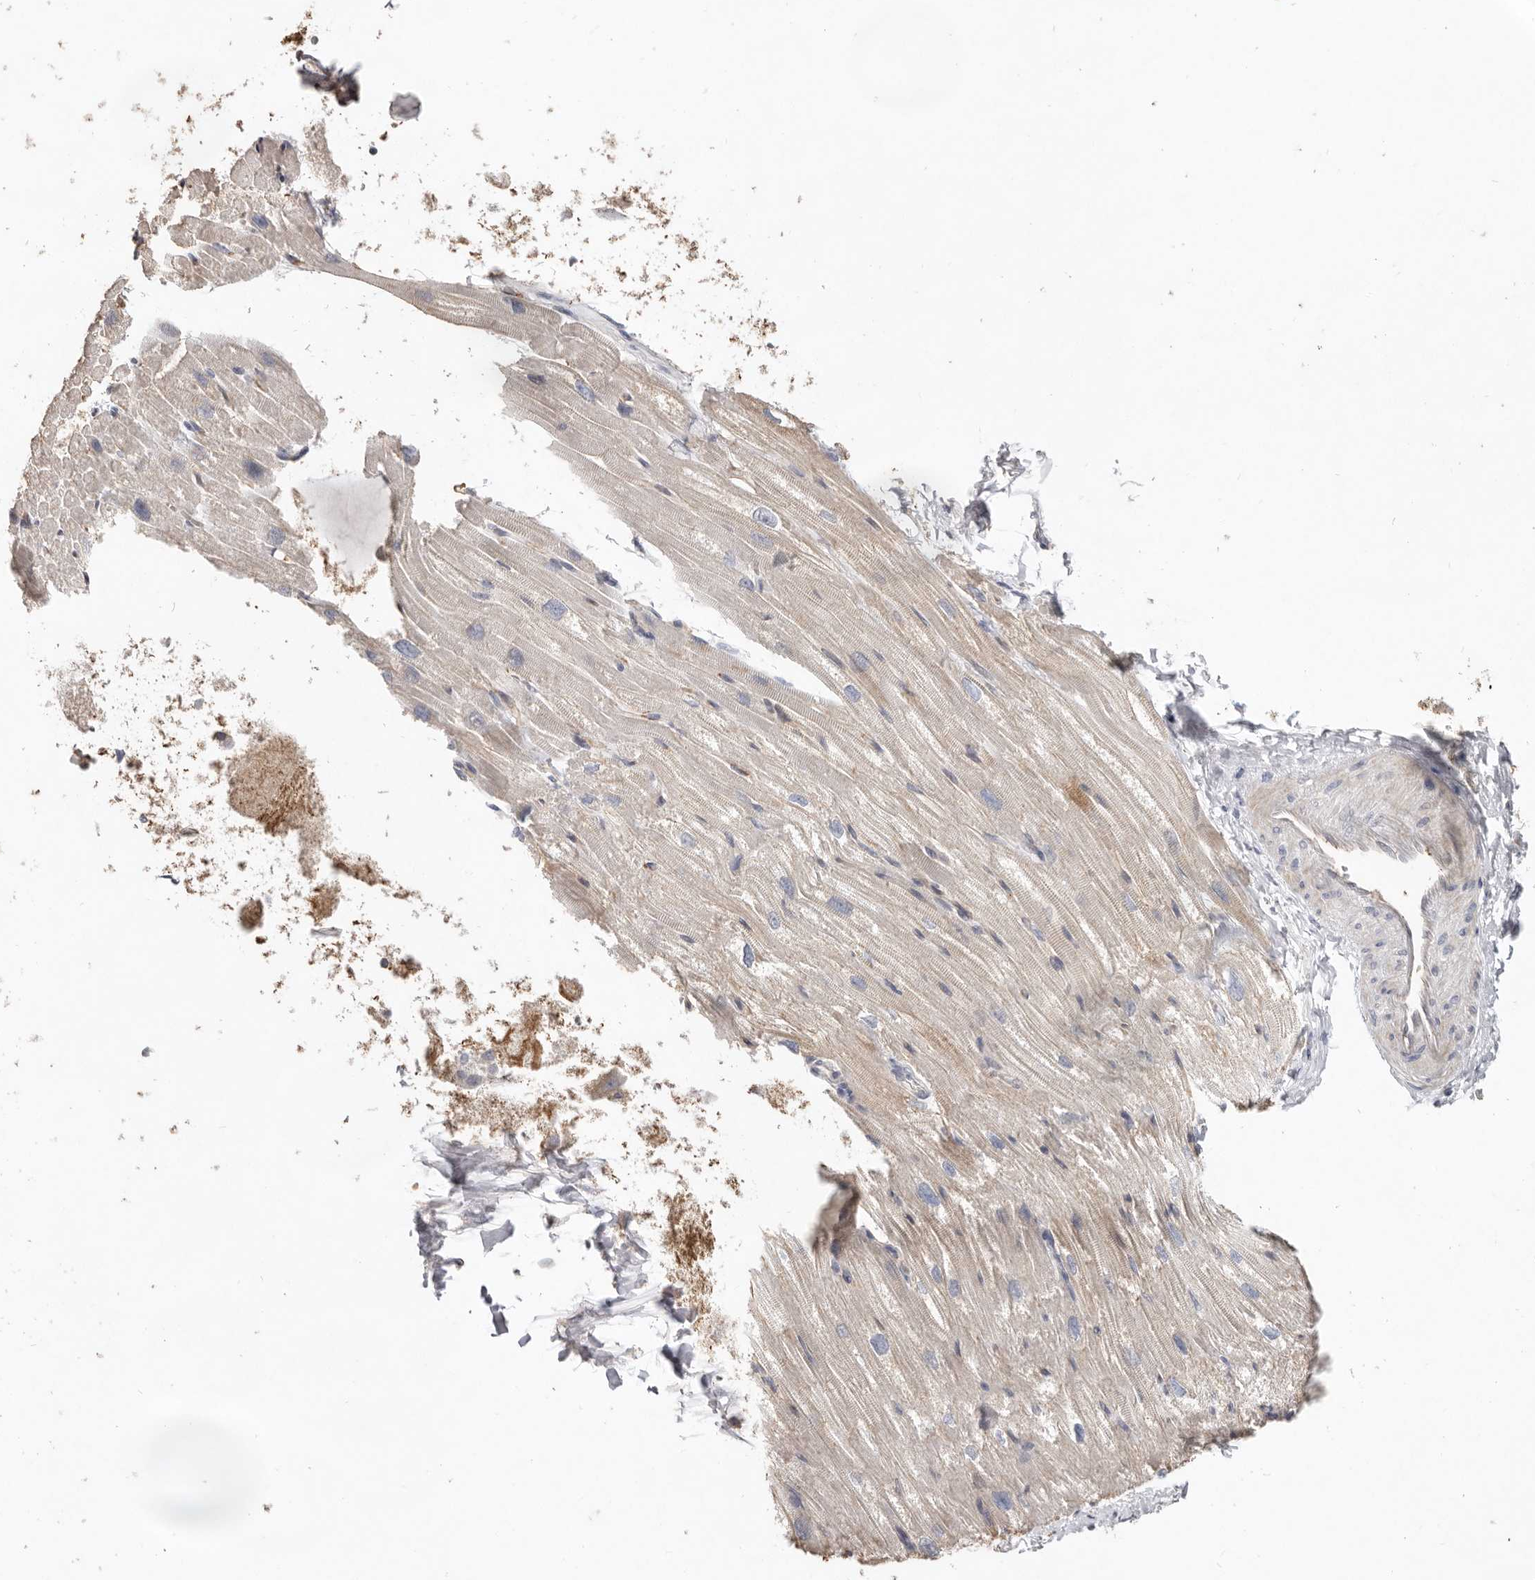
{"staining": {"intensity": "moderate", "quantity": "25%-75%", "location": "cytoplasmic/membranous"}, "tissue": "heart muscle", "cell_type": "Cardiomyocytes", "image_type": "normal", "snomed": [{"axis": "morphology", "description": "Normal tissue, NOS"}, {"axis": "topography", "description": "Heart"}], "caption": "Immunohistochemical staining of unremarkable human heart muscle demonstrates moderate cytoplasmic/membranous protein positivity in about 25%-75% of cardiomyocytes. The staining was performed using DAB to visualize the protein expression in brown, while the nuclei were stained in blue with hematoxylin (Magnification: 20x).", "gene": "ZYG11B", "patient": {"sex": "male", "age": 50}}